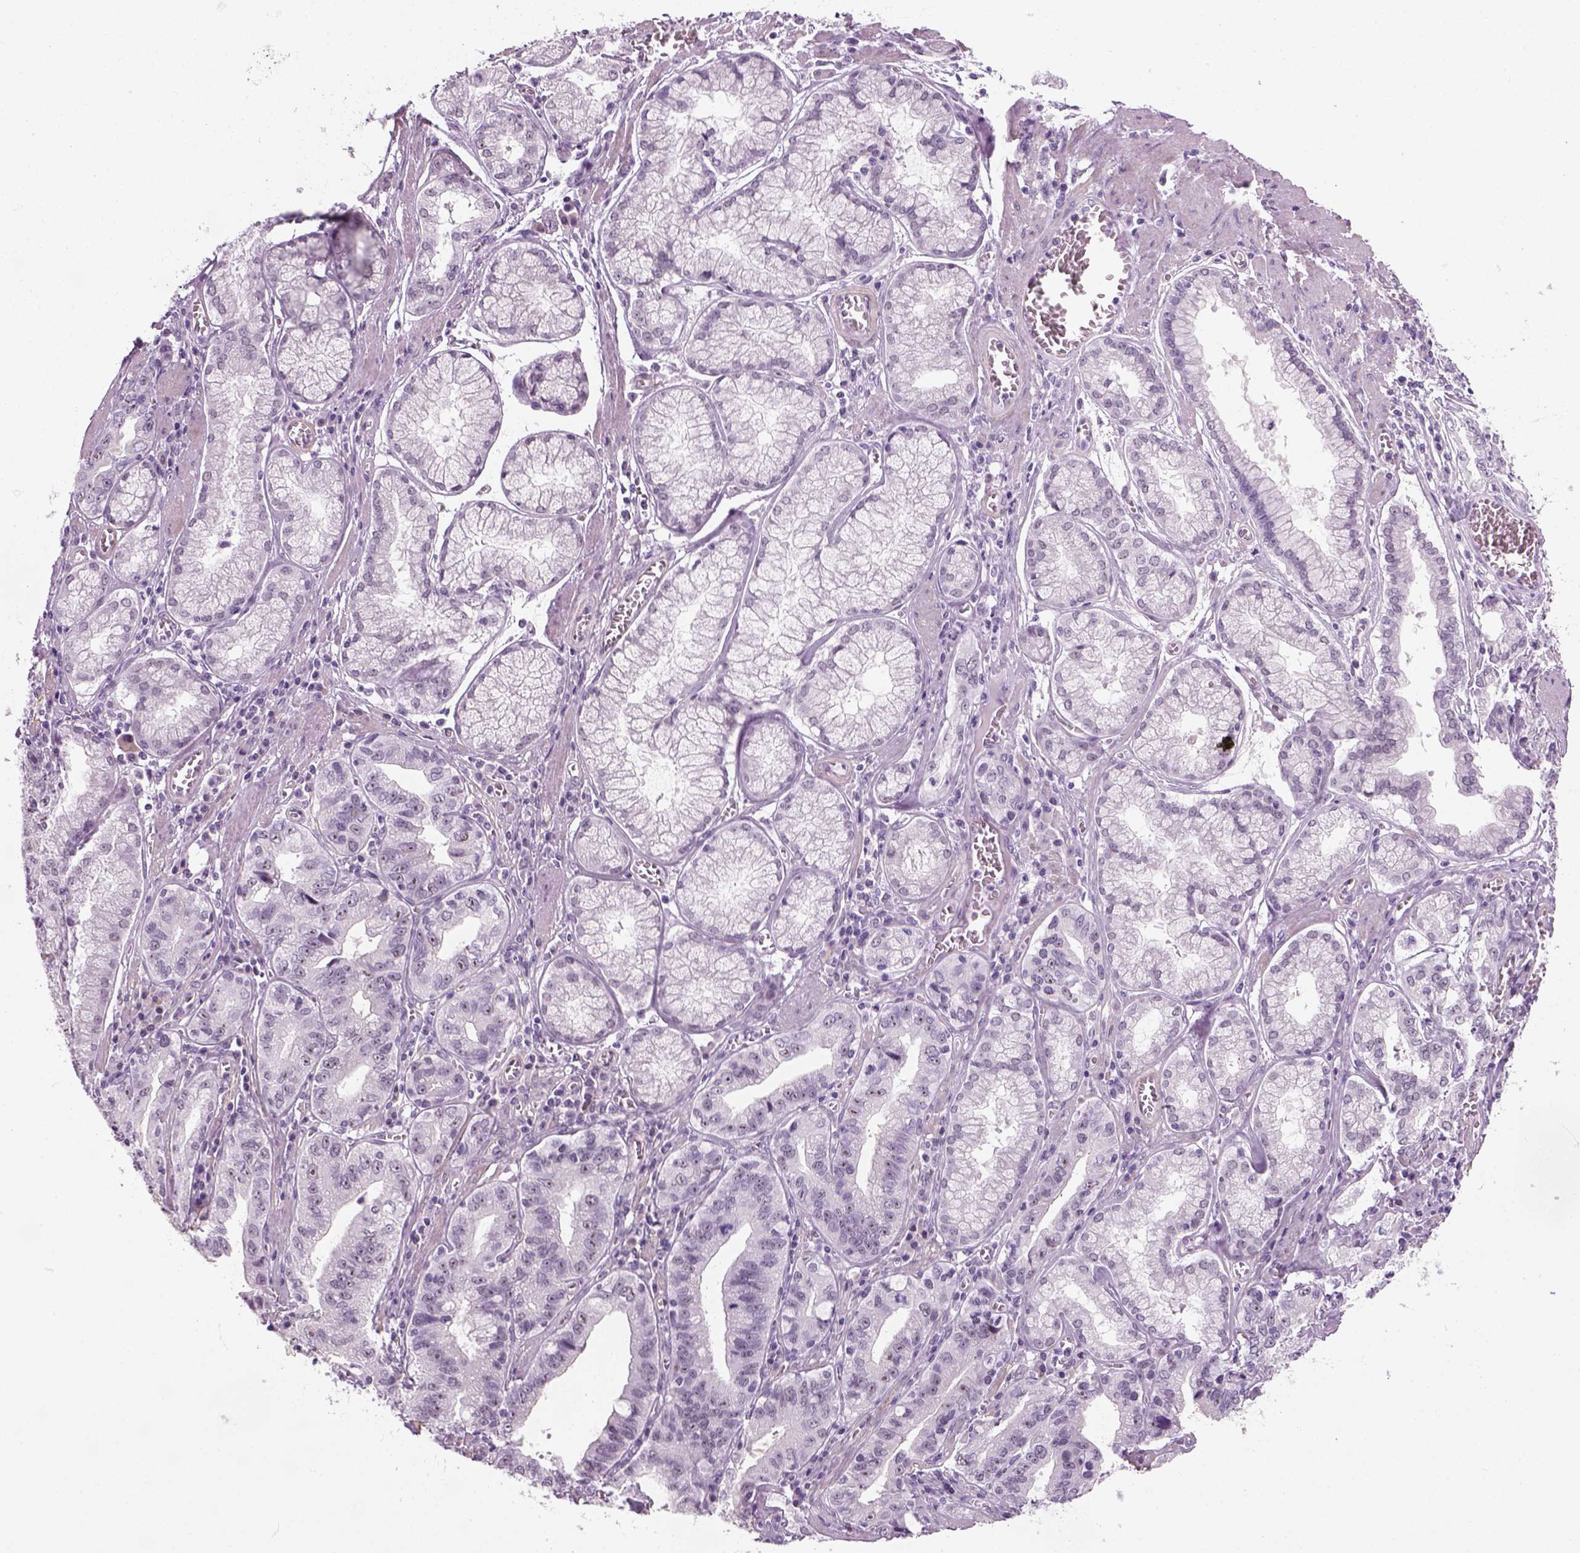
{"staining": {"intensity": "negative", "quantity": "none", "location": "none"}, "tissue": "stomach cancer", "cell_type": "Tumor cells", "image_type": "cancer", "snomed": [{"axis": "morphology", "description": "Adenocarcinoma, NOS"}, {"axis": "topography", "description": "Stomach, lower"}], "caption": "Immunohistochemistry (IHC) histopathology image of neoplastic tissue: stomach cancer (adenocarcinoma) stained with DAB (3,3'-diaminobenzidine) shows no significant protein staining in tumor cells.", "gene": "ZNF865", "patient": {"sex": "female", "age": 76}}